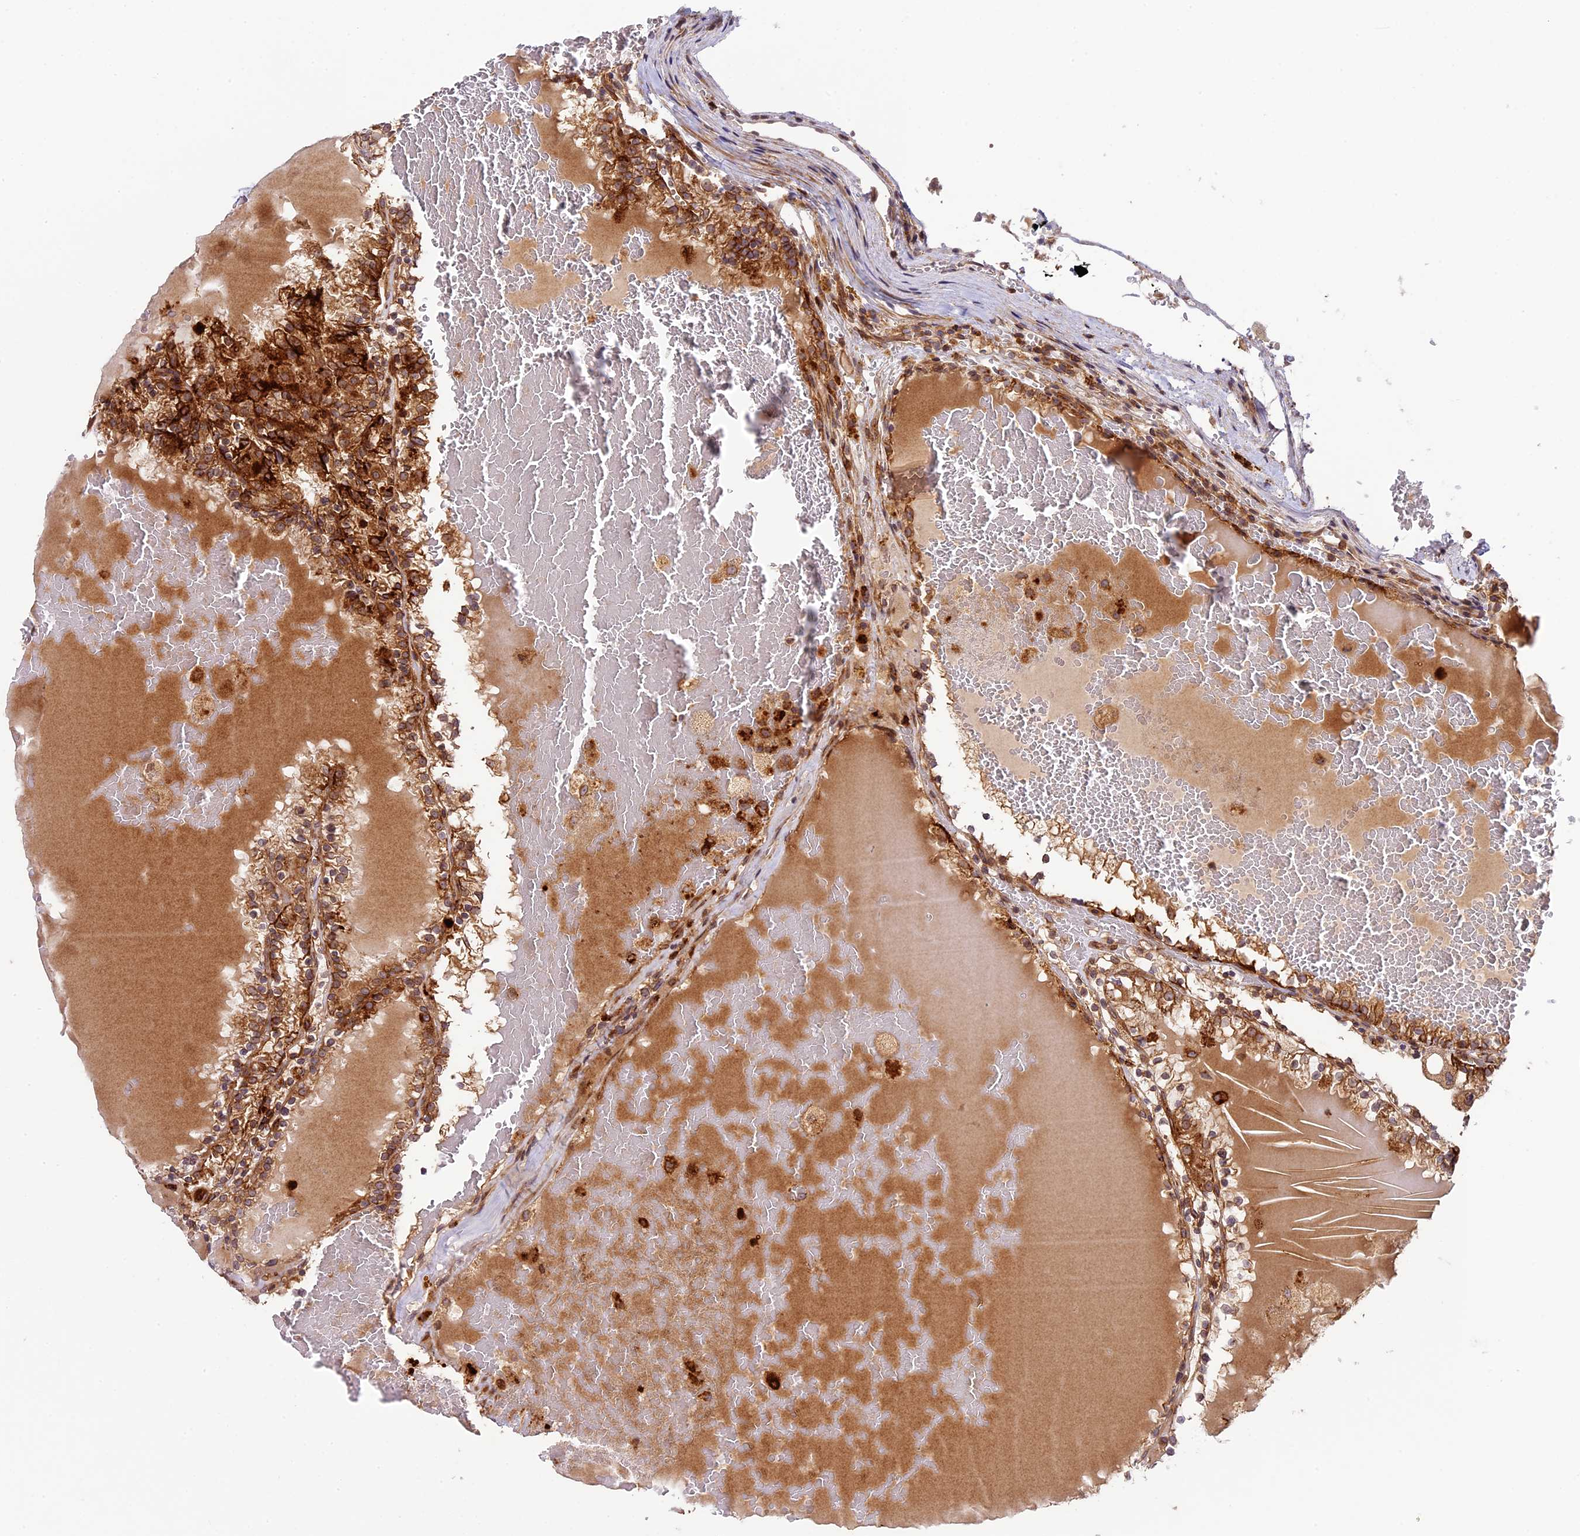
{"staining": {"intensity": "strong", "quantity": ">75%", "location": "cytoplasmic/membranous"}, "tissue": "renal cancer", "cell_type": "Tumor cells", "image_type": "cancer", "snomed": [{"axis": "morphology", "description": "Adenocarcinoma, NOS"}, {"axis": "topography", "description": "Kidney"}], "caption": "Renal cancer (adenocarcinoma) was stained to show a protein in brown. There is high levels of strong cytoplasmic/membranous expression in about >75% of tumor cells.", "gene": "DGKH", "patient": {"sex": "female", "age": 56}}